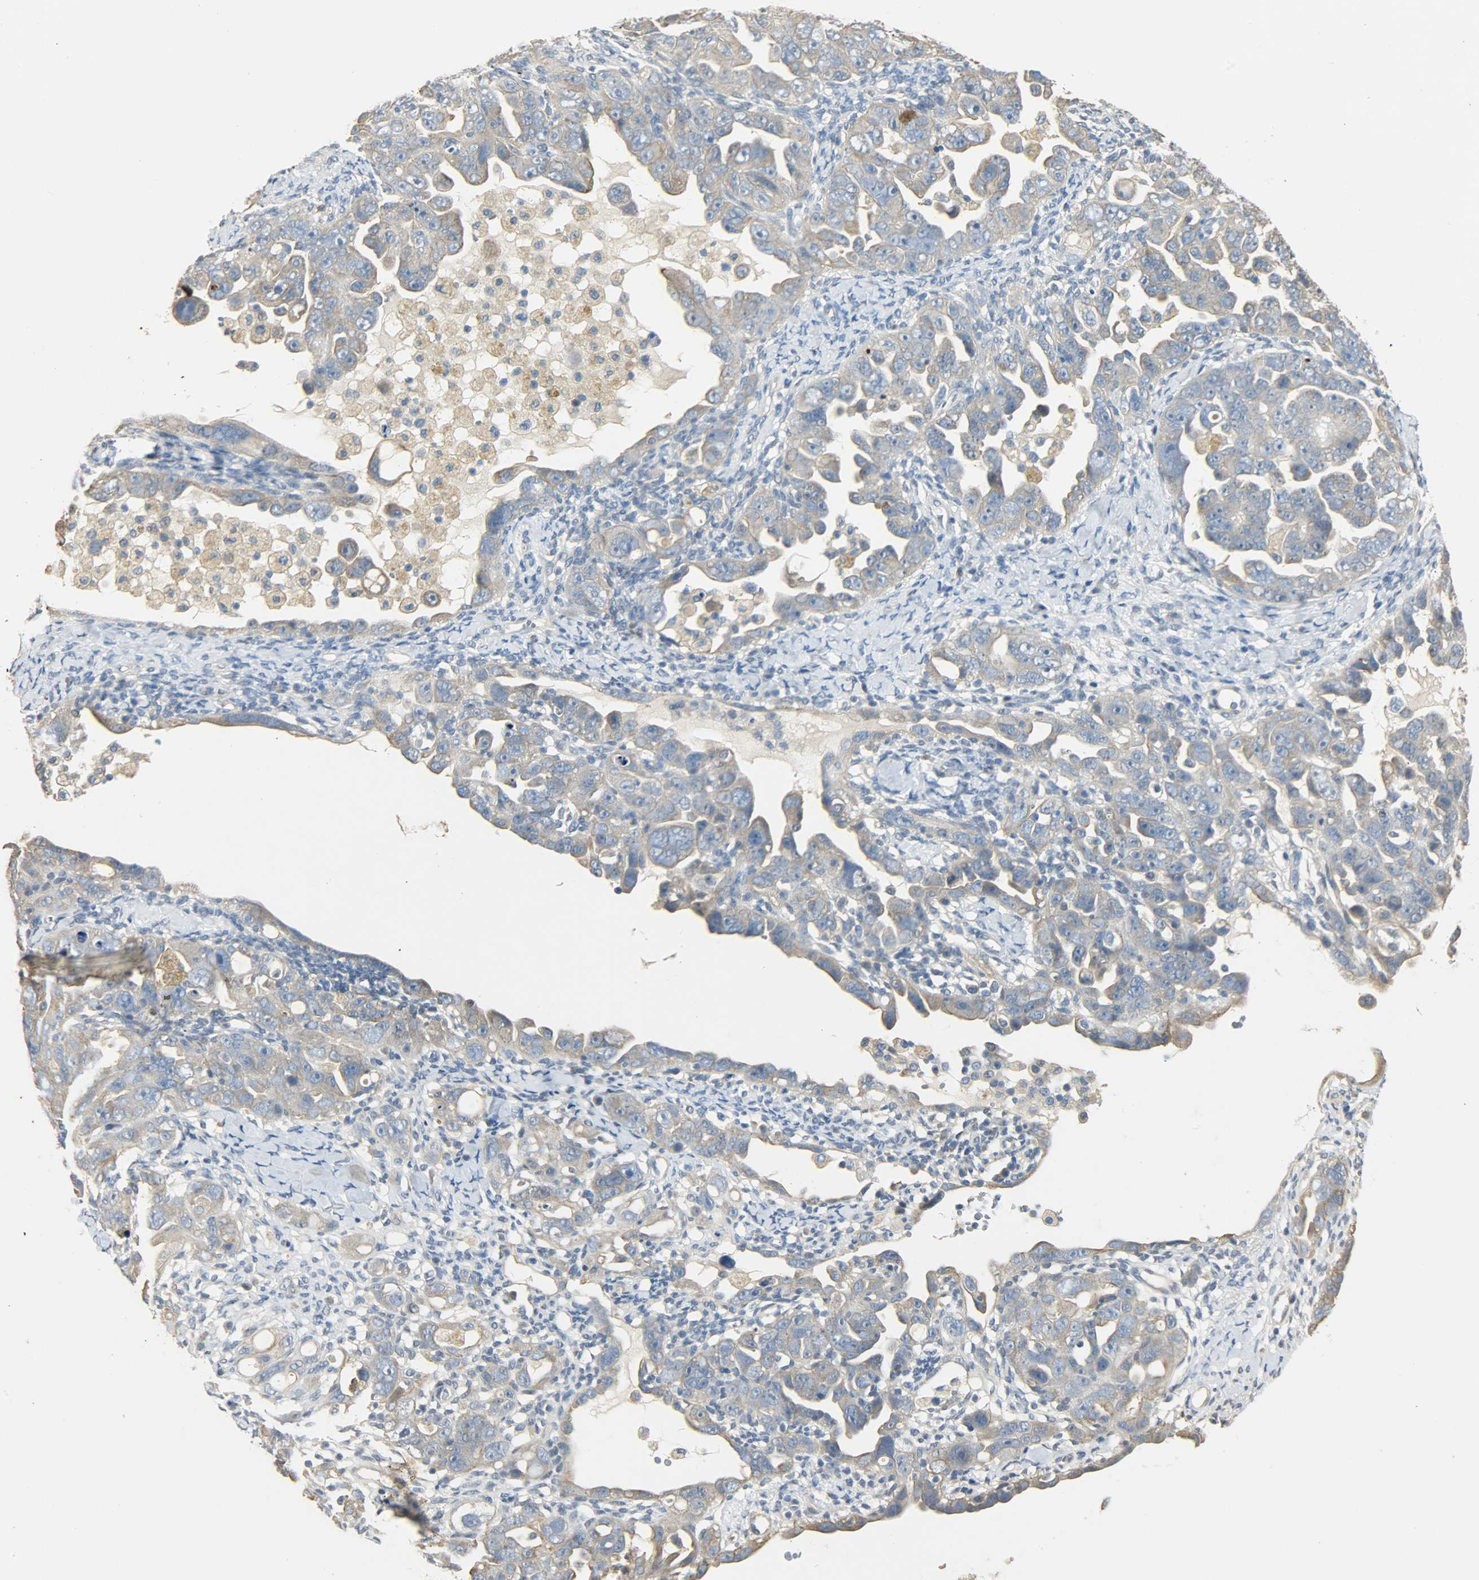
{"staining": {"intensity": "moderate", "quantity": ">75%", "location": "cytoplasmic/membranous"}, "tissue": "ovarian cancer", "cell_type": "Tumor cells", "image_type": "cancer", "snomed": [{"axis": "morphology", "description": "Cystadenocarcinoma, serous, NOS"}, {"axis": "topography", "description": "Ovary"}], "caption": "Ovarian cancer stained with immunohistochemistry (IHC) demonstrates moderate cytoplasmic/membranous expression in about >75% of tumor cells.", "gene": "USP13", "patient": {"sex": "female", "age": 66}}